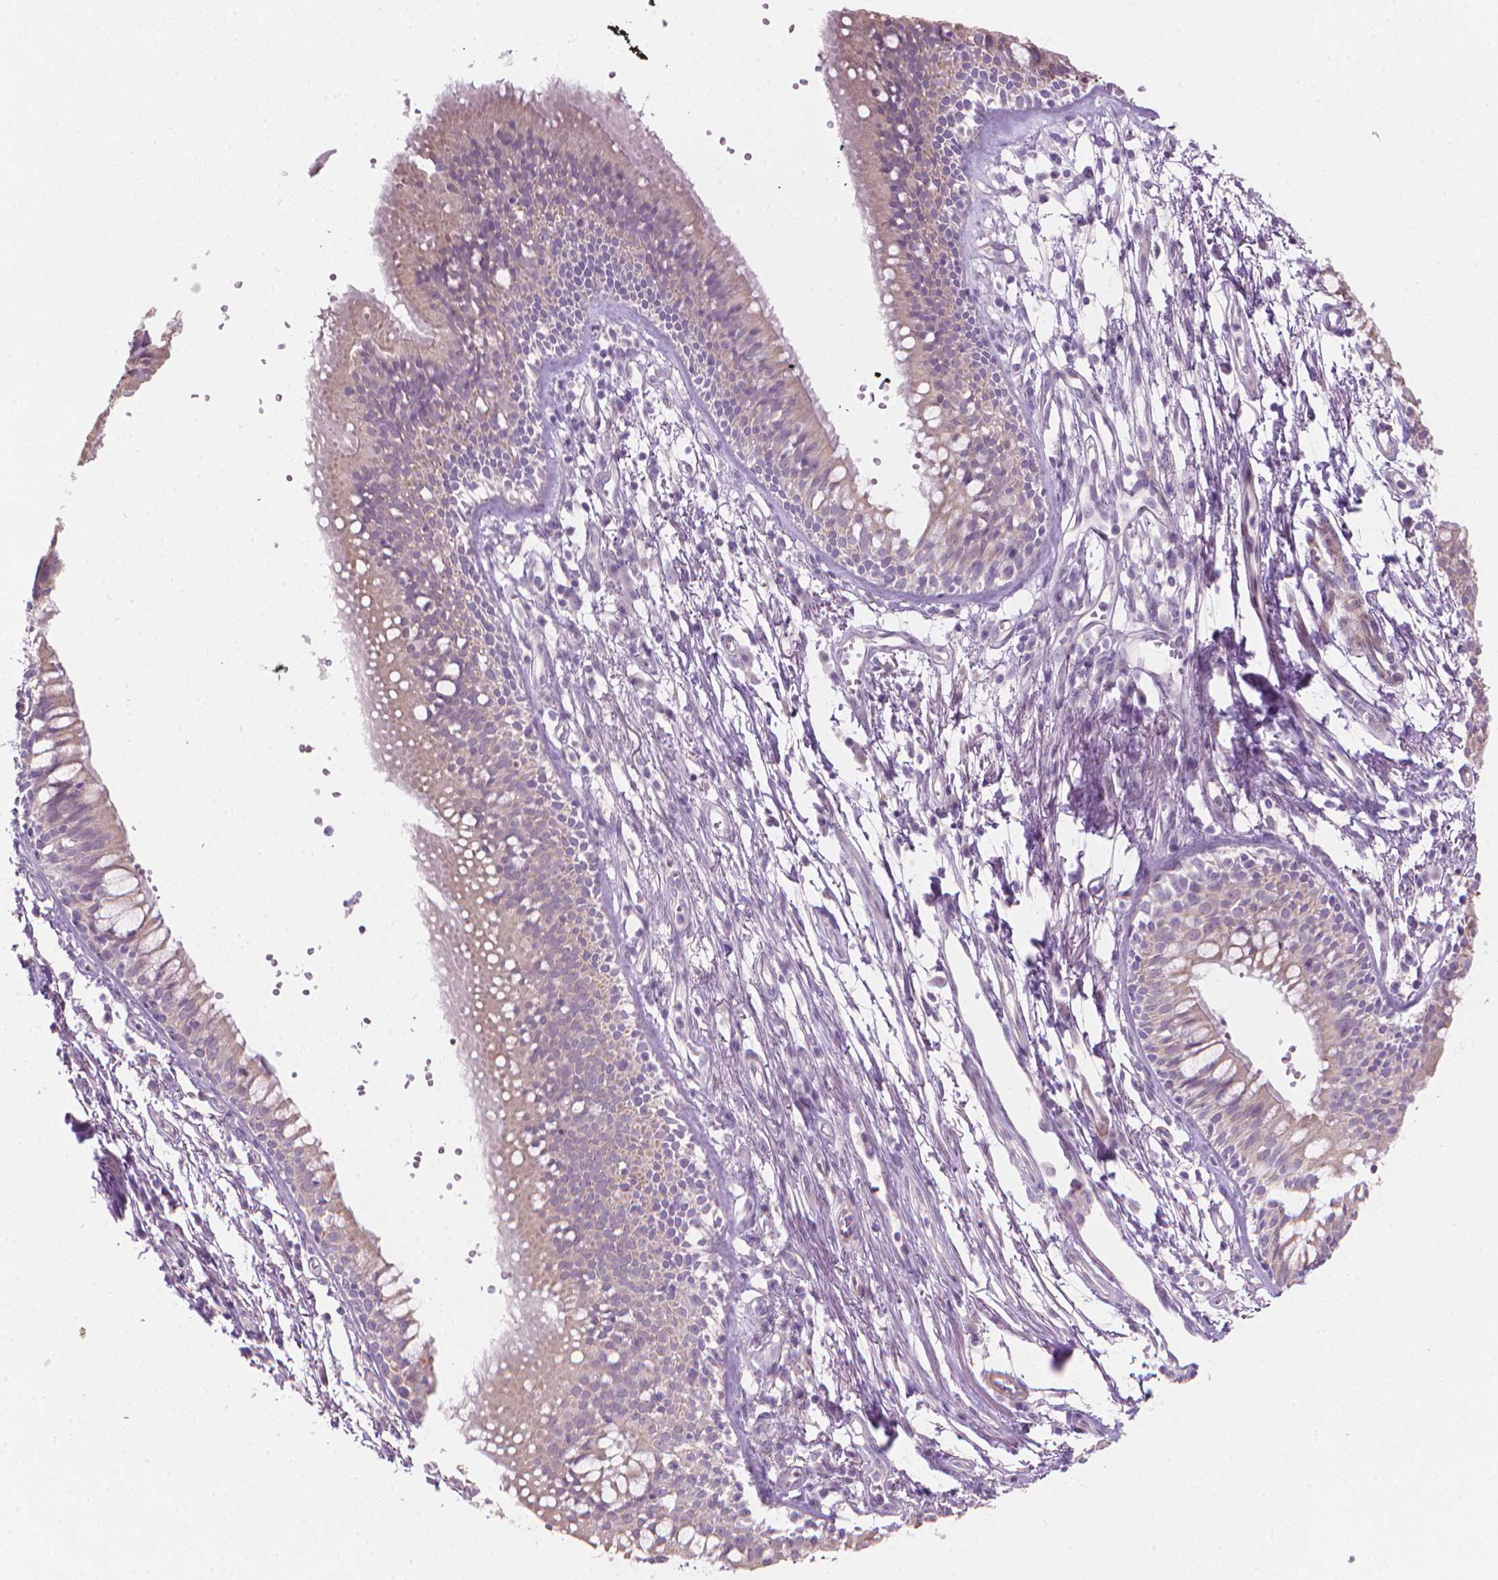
{"staining": {"intensity": "negative", "quantity": "none", "location": "none"}, "tissue": "bronchus", "cell_type": "Respiratory epithelial cells", "image_type": "normal", "snomed": [{"axis": "morphology", "description": "Normal tissue, NOS"}, {"axis": "morphology", "description": "Squamous cell carcinoma, NOS"}, {"axis": "topography", "description": "Cartilage tissue"}, {"axis": "topography", "description": "Bronchus"}, {"axis": "topography", "description": "Lung"}], "caption": "Immunohistochemistry (IHC) of benign human bronchus reveals no expression in respiratory epithelial cells. The staining is performed using DAB (3,3'-diaminobenzidine) brown chromogen with nuclei counter-stained in using hematoxylin.", "gene": "GSDMA", "patient": {"sex": "male", "age": 66}}